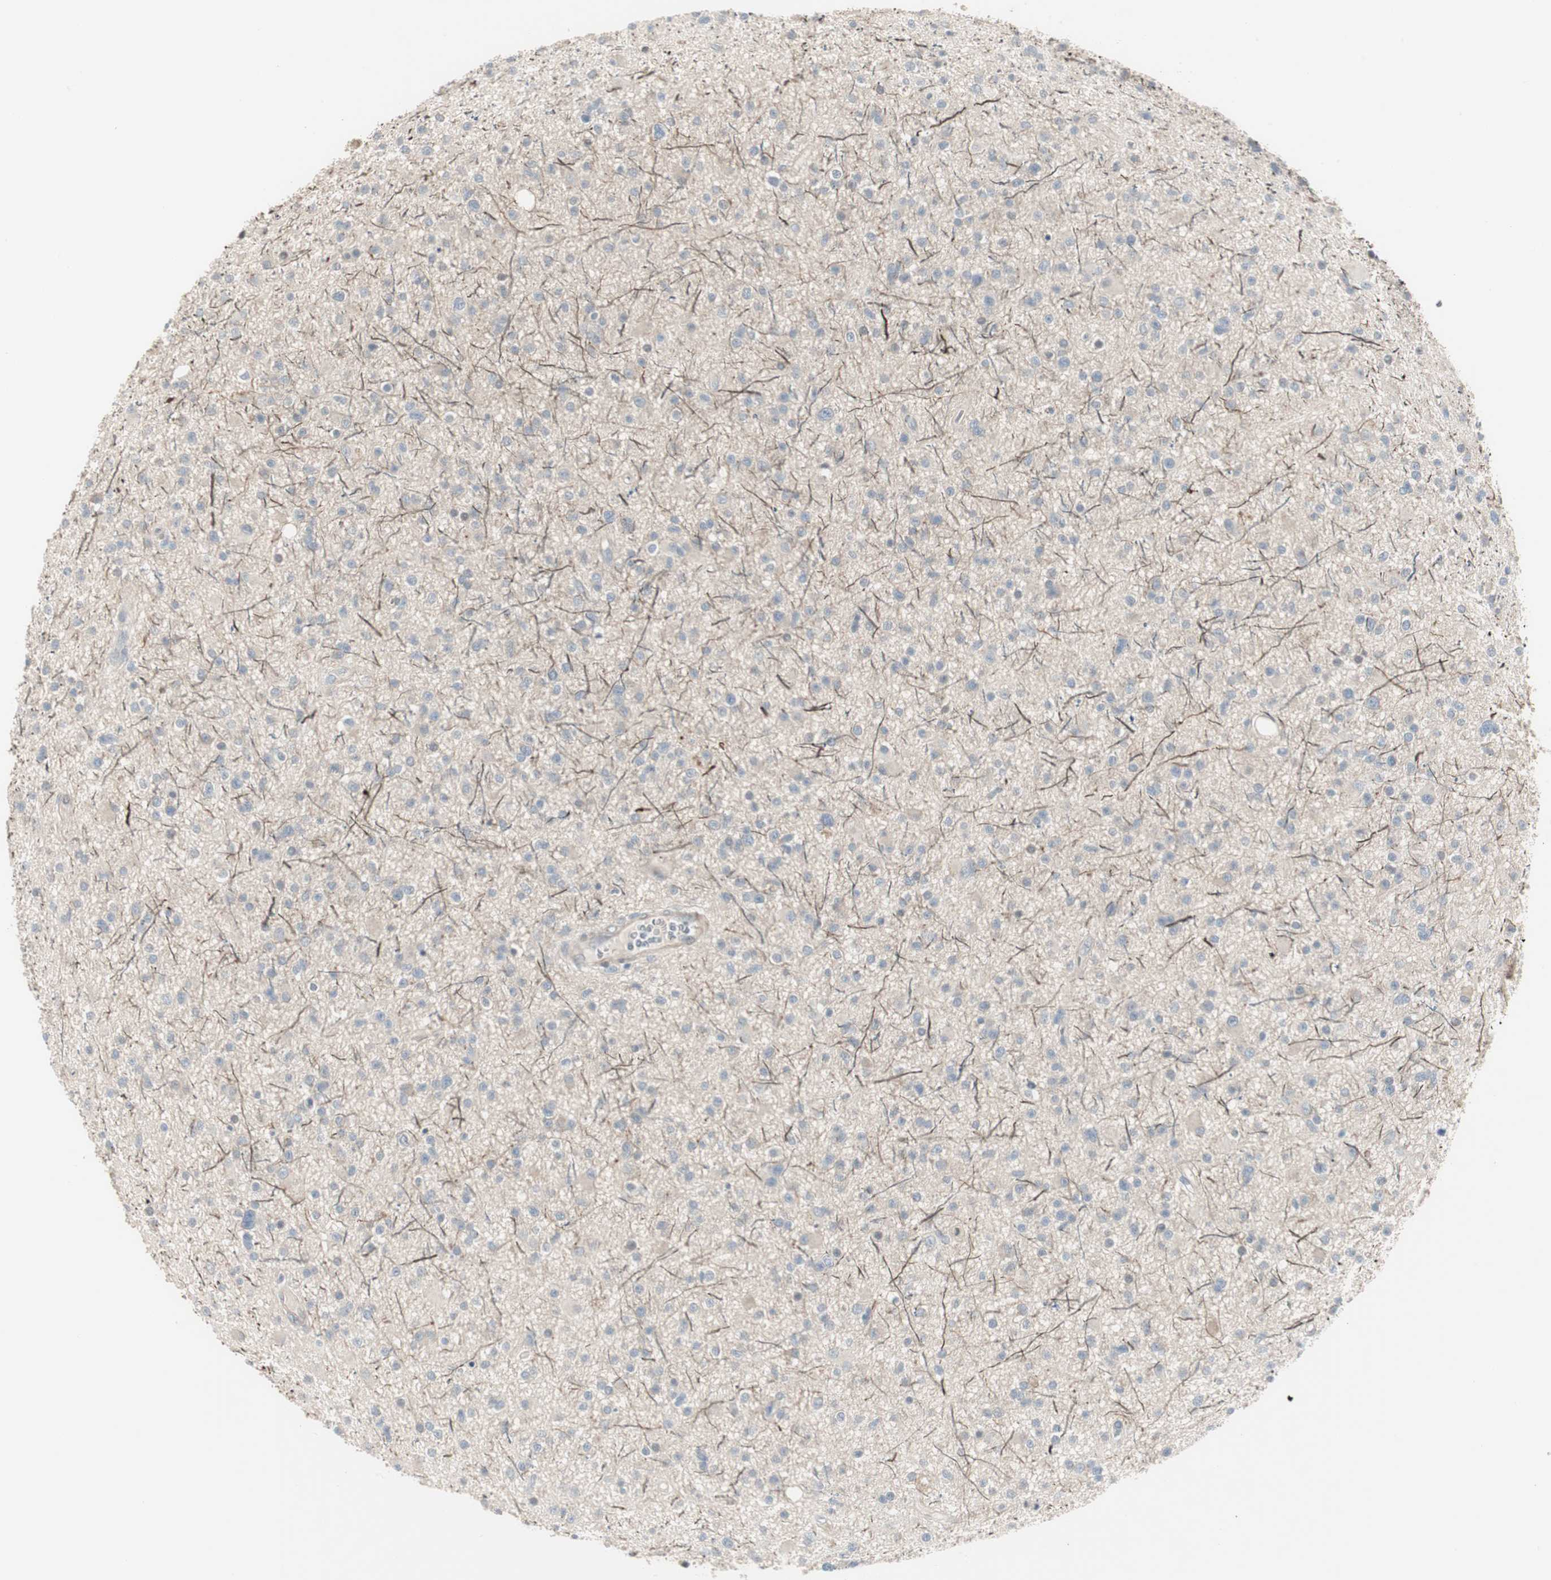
{"staining": {"intensity": "negative", "quantity": "none", "location": "none"}, "tissue": "glioma", "cell_type": "Tumor cells", "image_type": "cancer", "snomed": [{"axis": "morphology", "description": "Glioma, malignant, High grade"}, {"axis": "topography", "description": "Brain"}], "caption": "Immunohistochemistry (IHC) of malignant high-grade glioma shows no expression in tumor cells. (Immunohistochemistry (IHC), brightfield microscopy, high magnification).", "gene": "DMPK", "patient": {"sex": "male", "age": 33}}